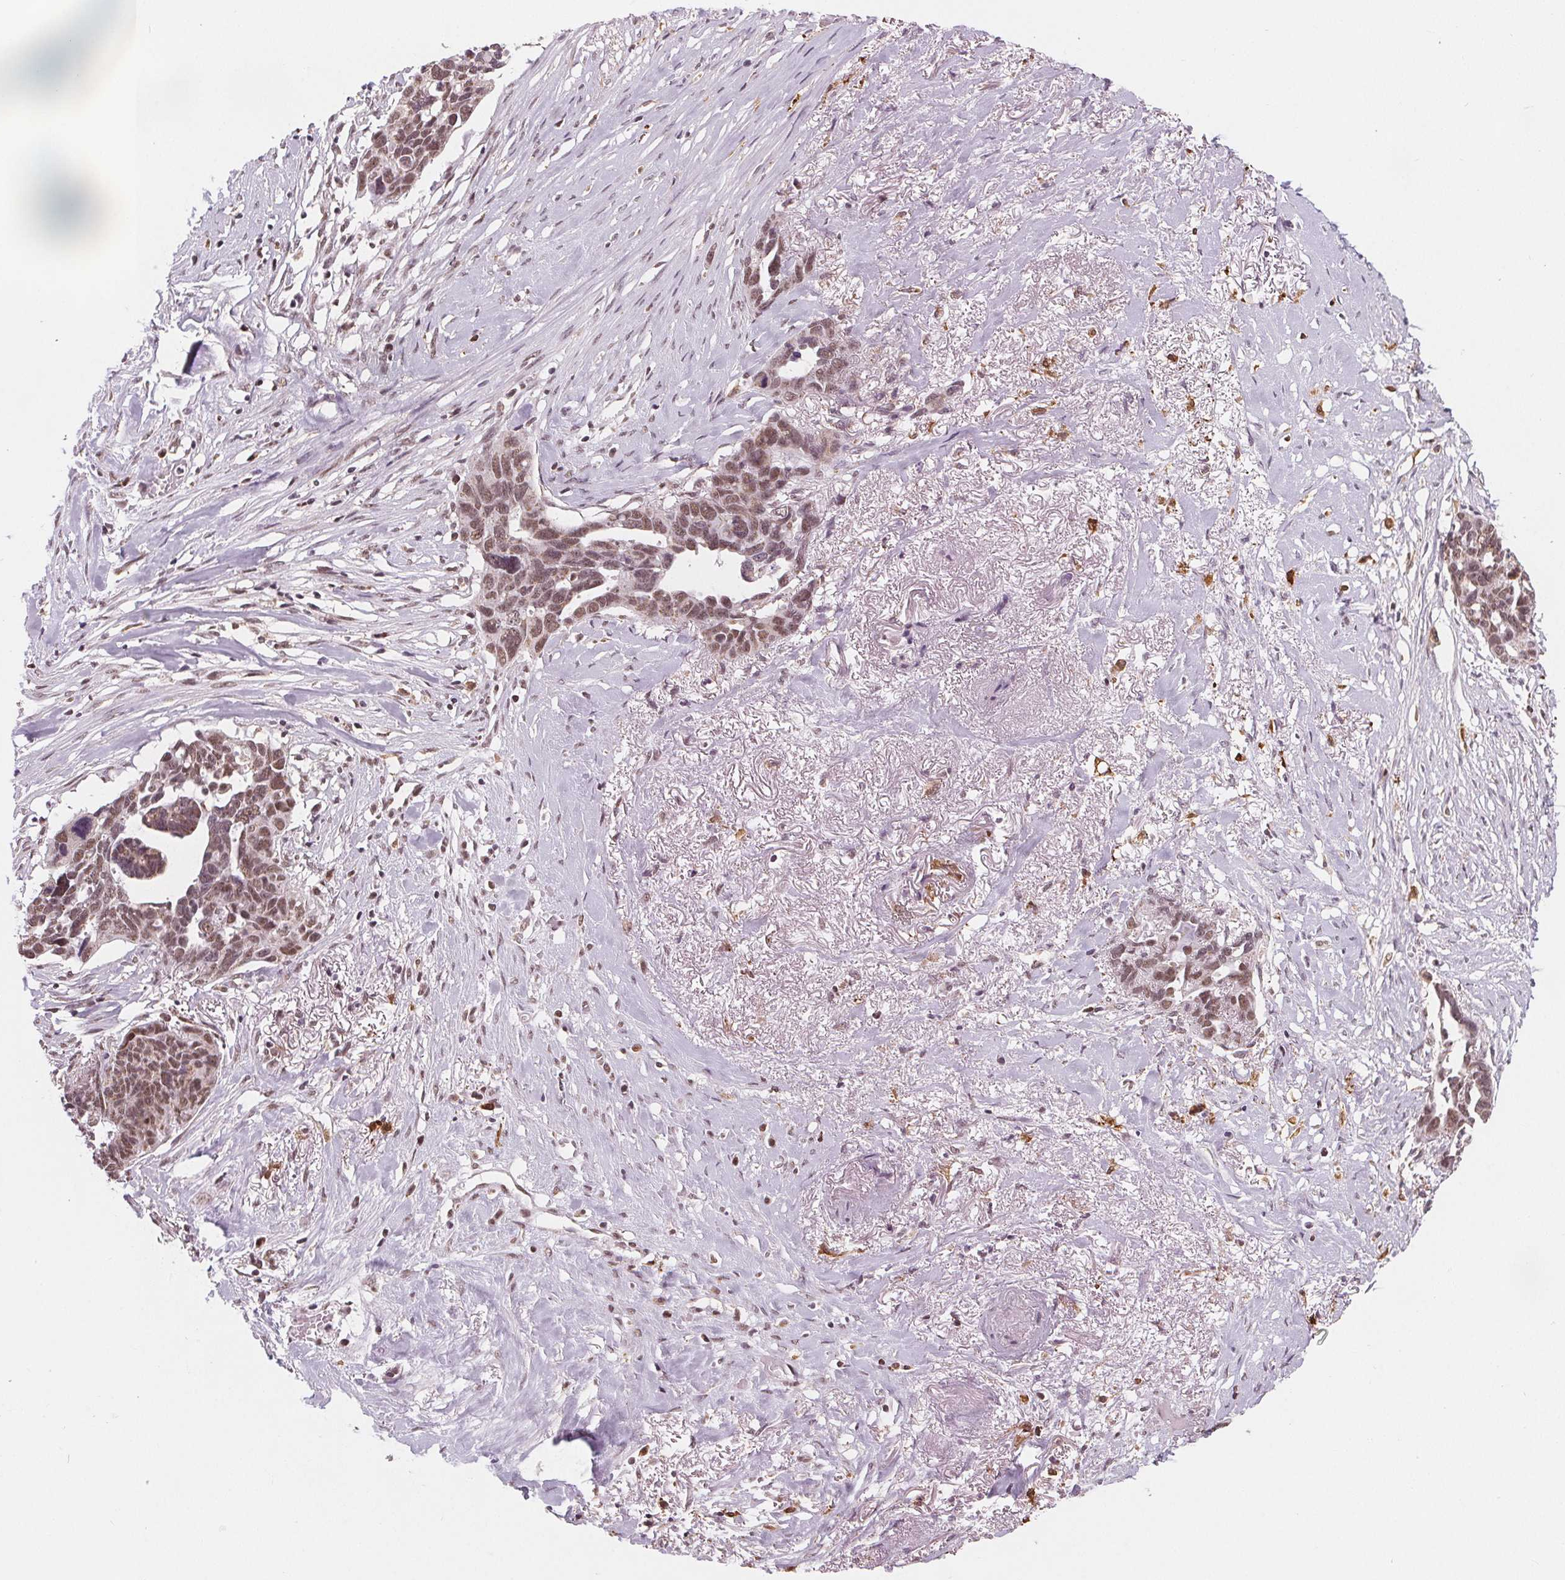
{"staining": {"intensity": "moderate", "quantity": ">75%", "location": "nuclear"}, "tissue": "ovarian cancer", "cell_type": "Tumor cells", "image_type": "cancer", "snomed": [{"axis": "morphology", "description": "Cystadenocarcinoma, serous, NOS"}, {"axis": "topography", "description": "Ovary"}], "caption": "This histopathology image displays IHC staining of human ovarian cancer, with medium moderate nuclear positivity in approximately >75% of tumor cells.", "gene": "DPM2", "patient": {"sex": "female", "age": 69}}